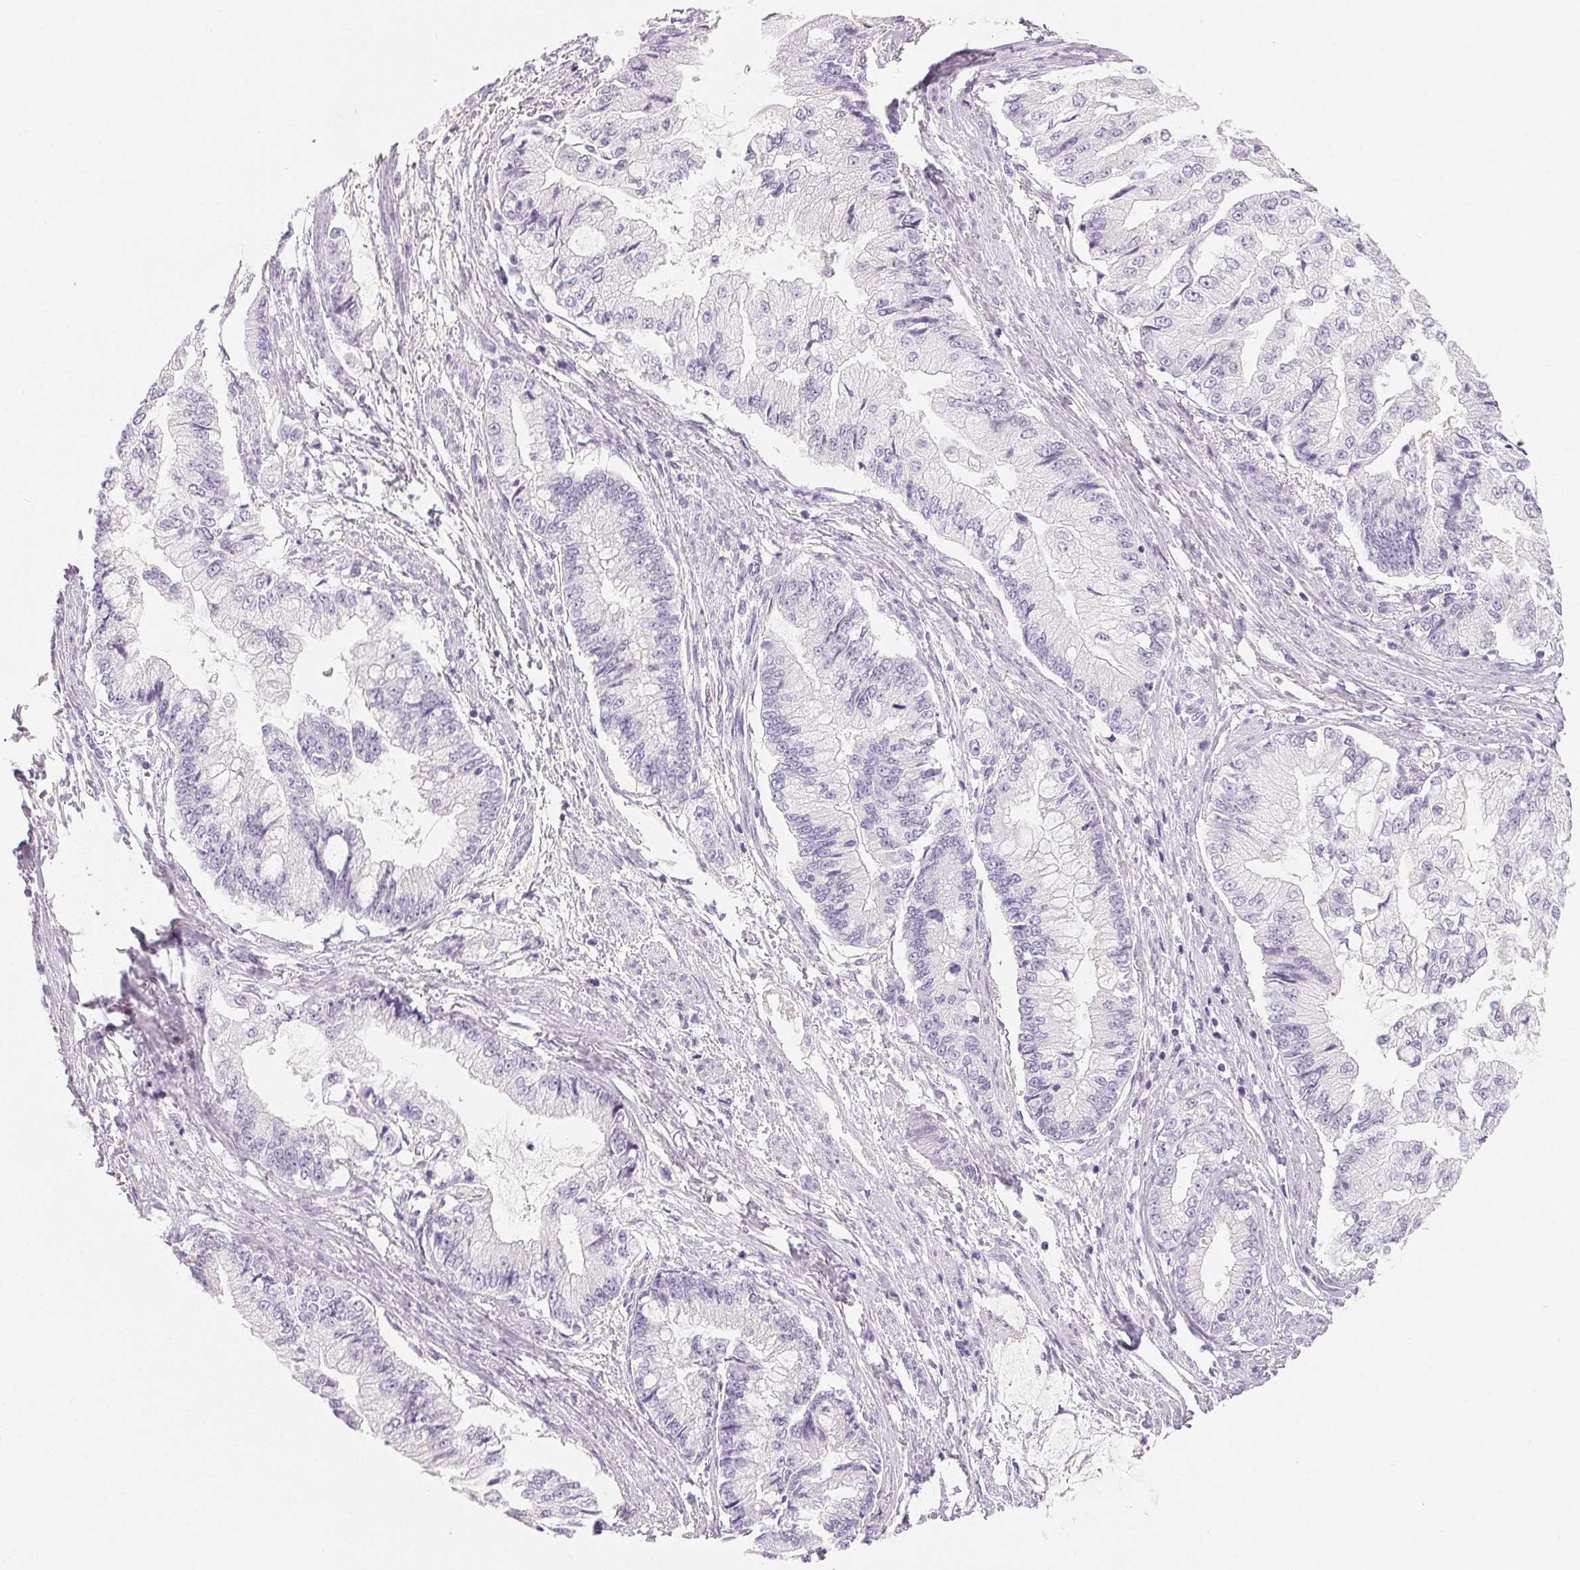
{"staining": {"intensity": "negative", "quantity": "none", "location": "none"}, "tissue": "stomach cancer", "cell_type": "Tumor cells", "image_type": "cancer", "snomed": [{"axis": "morphology", "description": "Adenocarcinoma, NOS"}, {"axis": "topography", "description": "Stomach, upper"}], "caption": "IHC micrograph of adenocarcinoma (stomach) stained for a protein (brown), which reveals no staining in tumor cells.", "gene": "SPACA5B", "patient": {"sex": "female", "age": 74}}